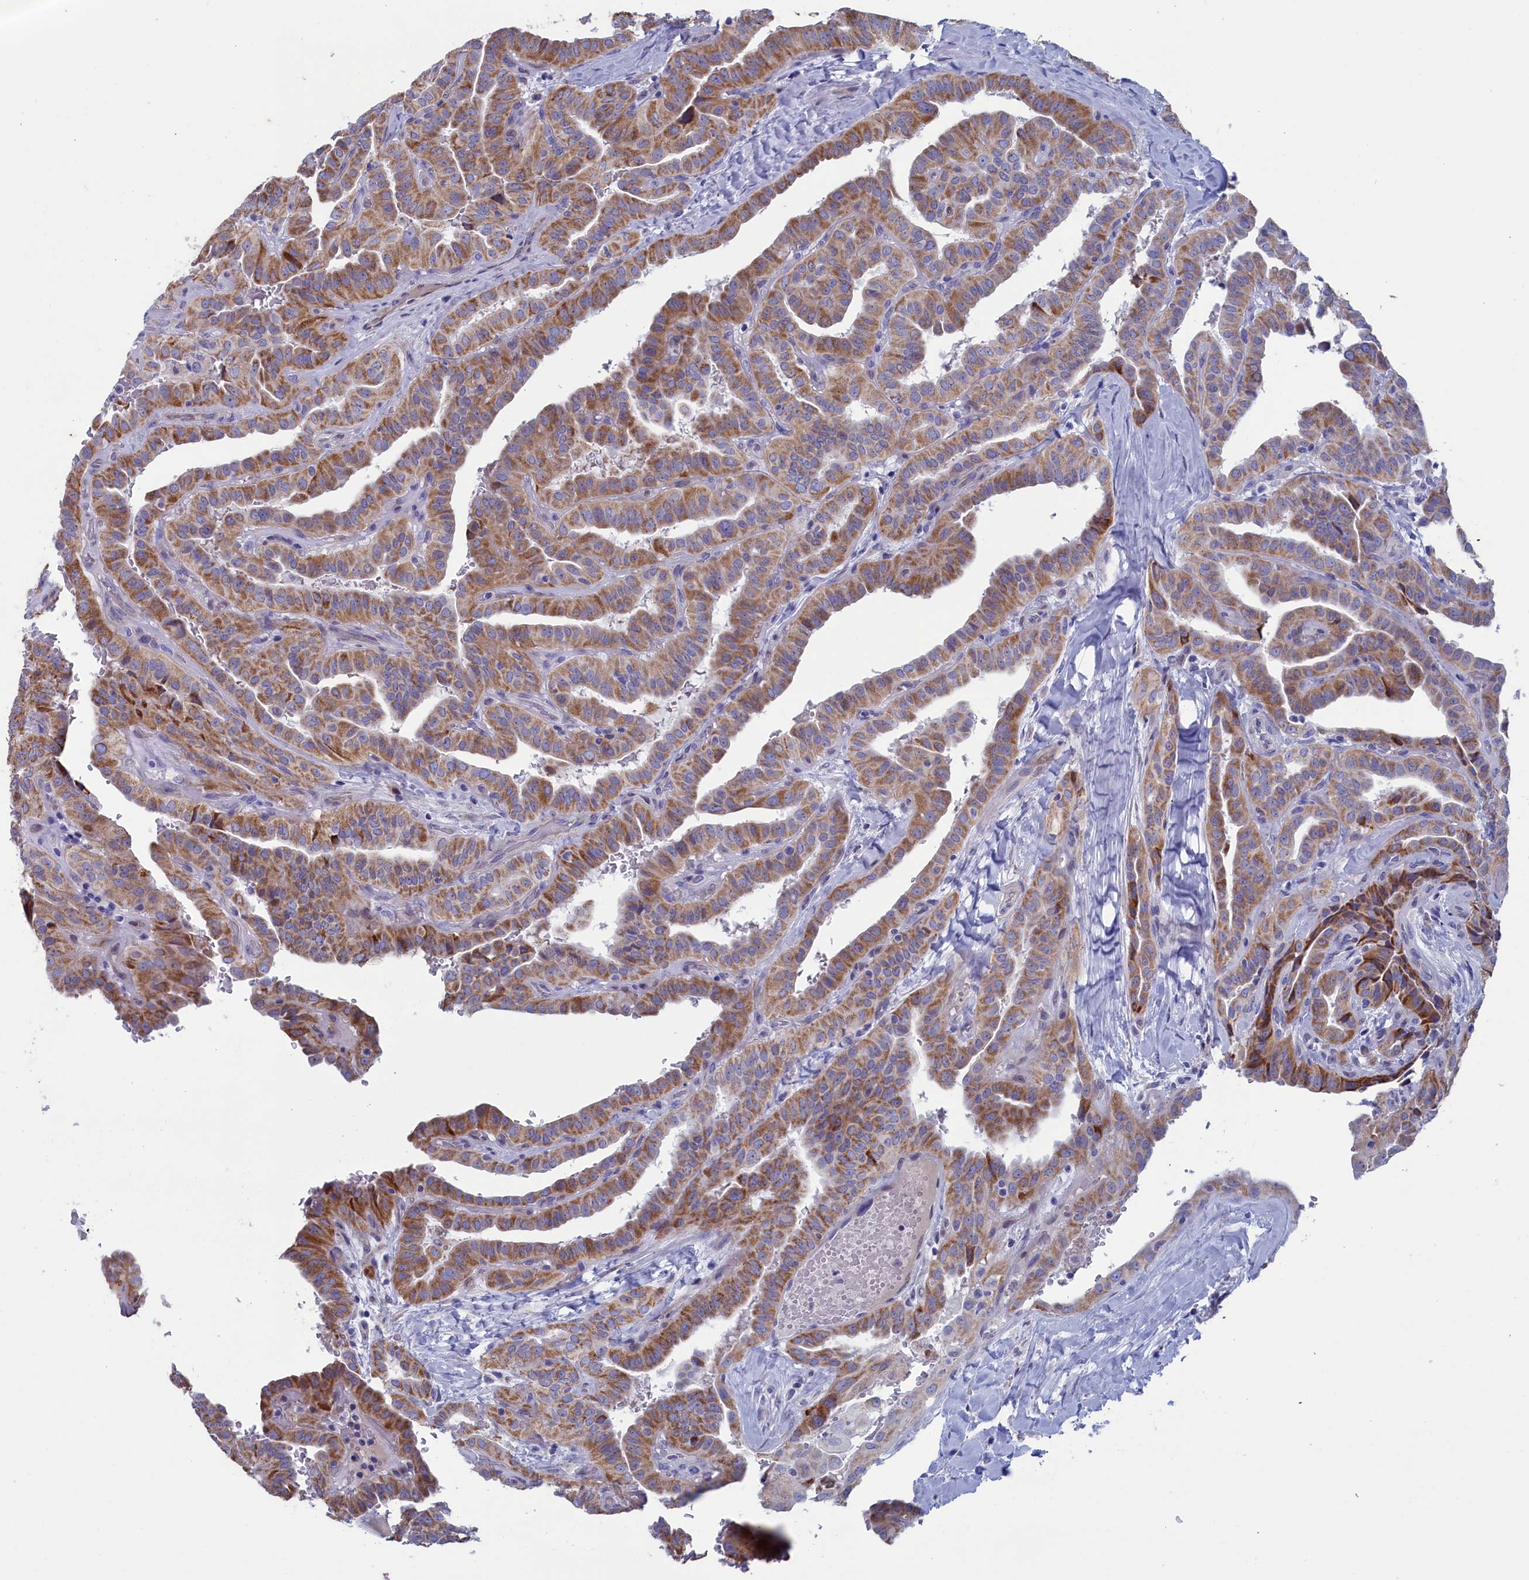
{"staining": {"intensity": "moderate", "quantity": ">75%", "location": "cytoplasmic/membranous"}, "tissue": "thyroid cancer", "cell_type": "Tumor cells", "image_type": "cancer", "snomed": [{"axis": "morphology", "description": "Papillary adenocarcinoma, NOS"}, {"axis": "topography", "description": "Thyroid gland"}], "caption": "A micrograph of human thyroid papillary adenocarcinoma stained for a protein shows moderate cytoplasmic/membranous brown staining in tumor cells.", "gene": "NIBAN3", "patient": {"sex": "male", "age": 77}}